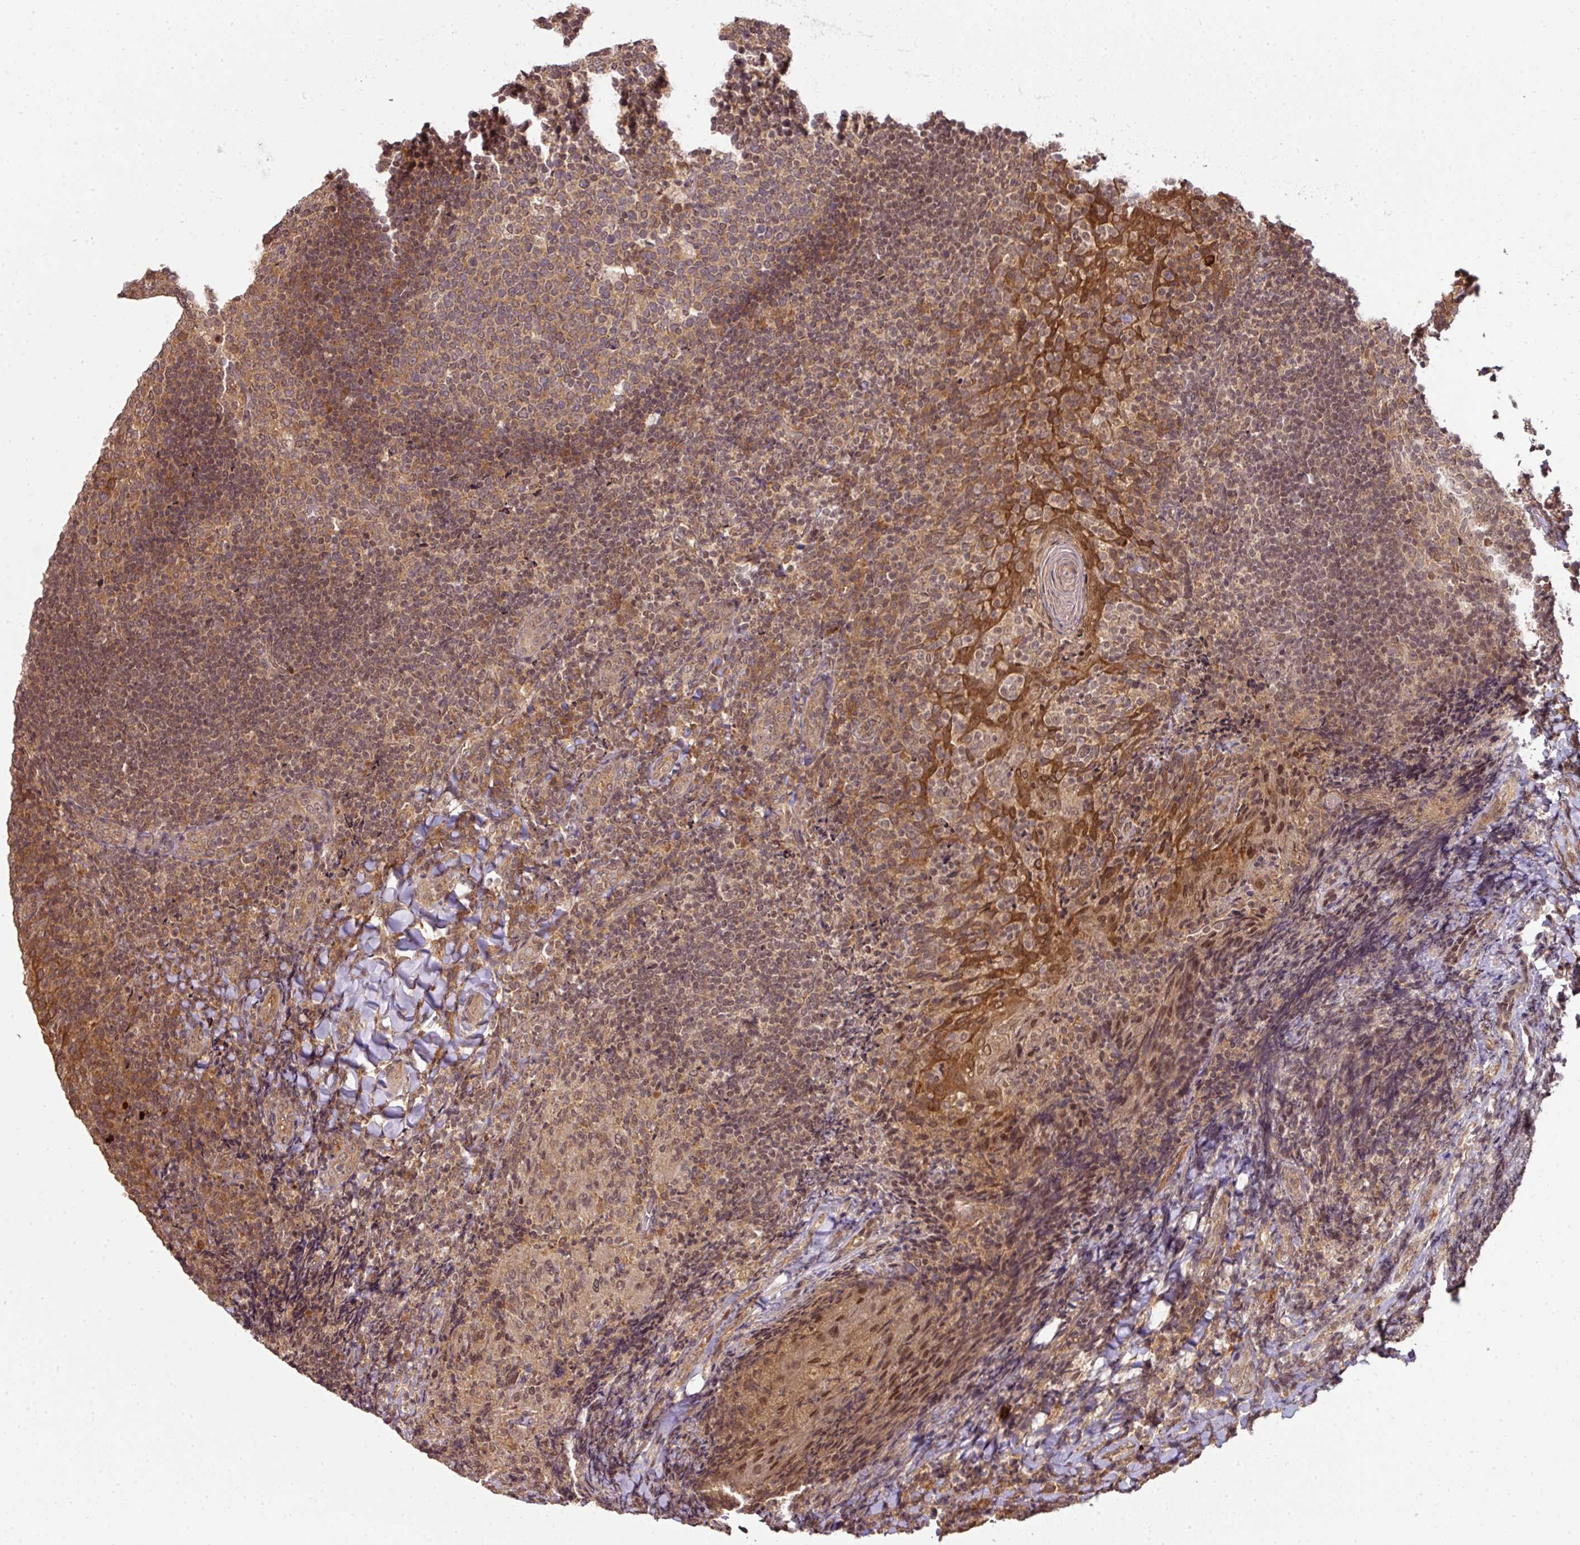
{"staining": {"intensity": "moderate", "quantity": ">75%", "location": "cytoplasmic/membranous"}, "tissue": "tonsil", "cell_type": "Germinal center cells", "image_type": "normal", "snomed": [{"axis": "morphology", "description": "Normal tissue, NOS"}, {"axis": "topography", "description": "Tonsil"}], "caption": "Human tonsil stained for a protein (brown) shows moderate cytoplasmic/membranous positive staining in about >75% of germinal center cells.", "gene": "ANKRD18A", "patient": {"sex": "female", "age": 10}}